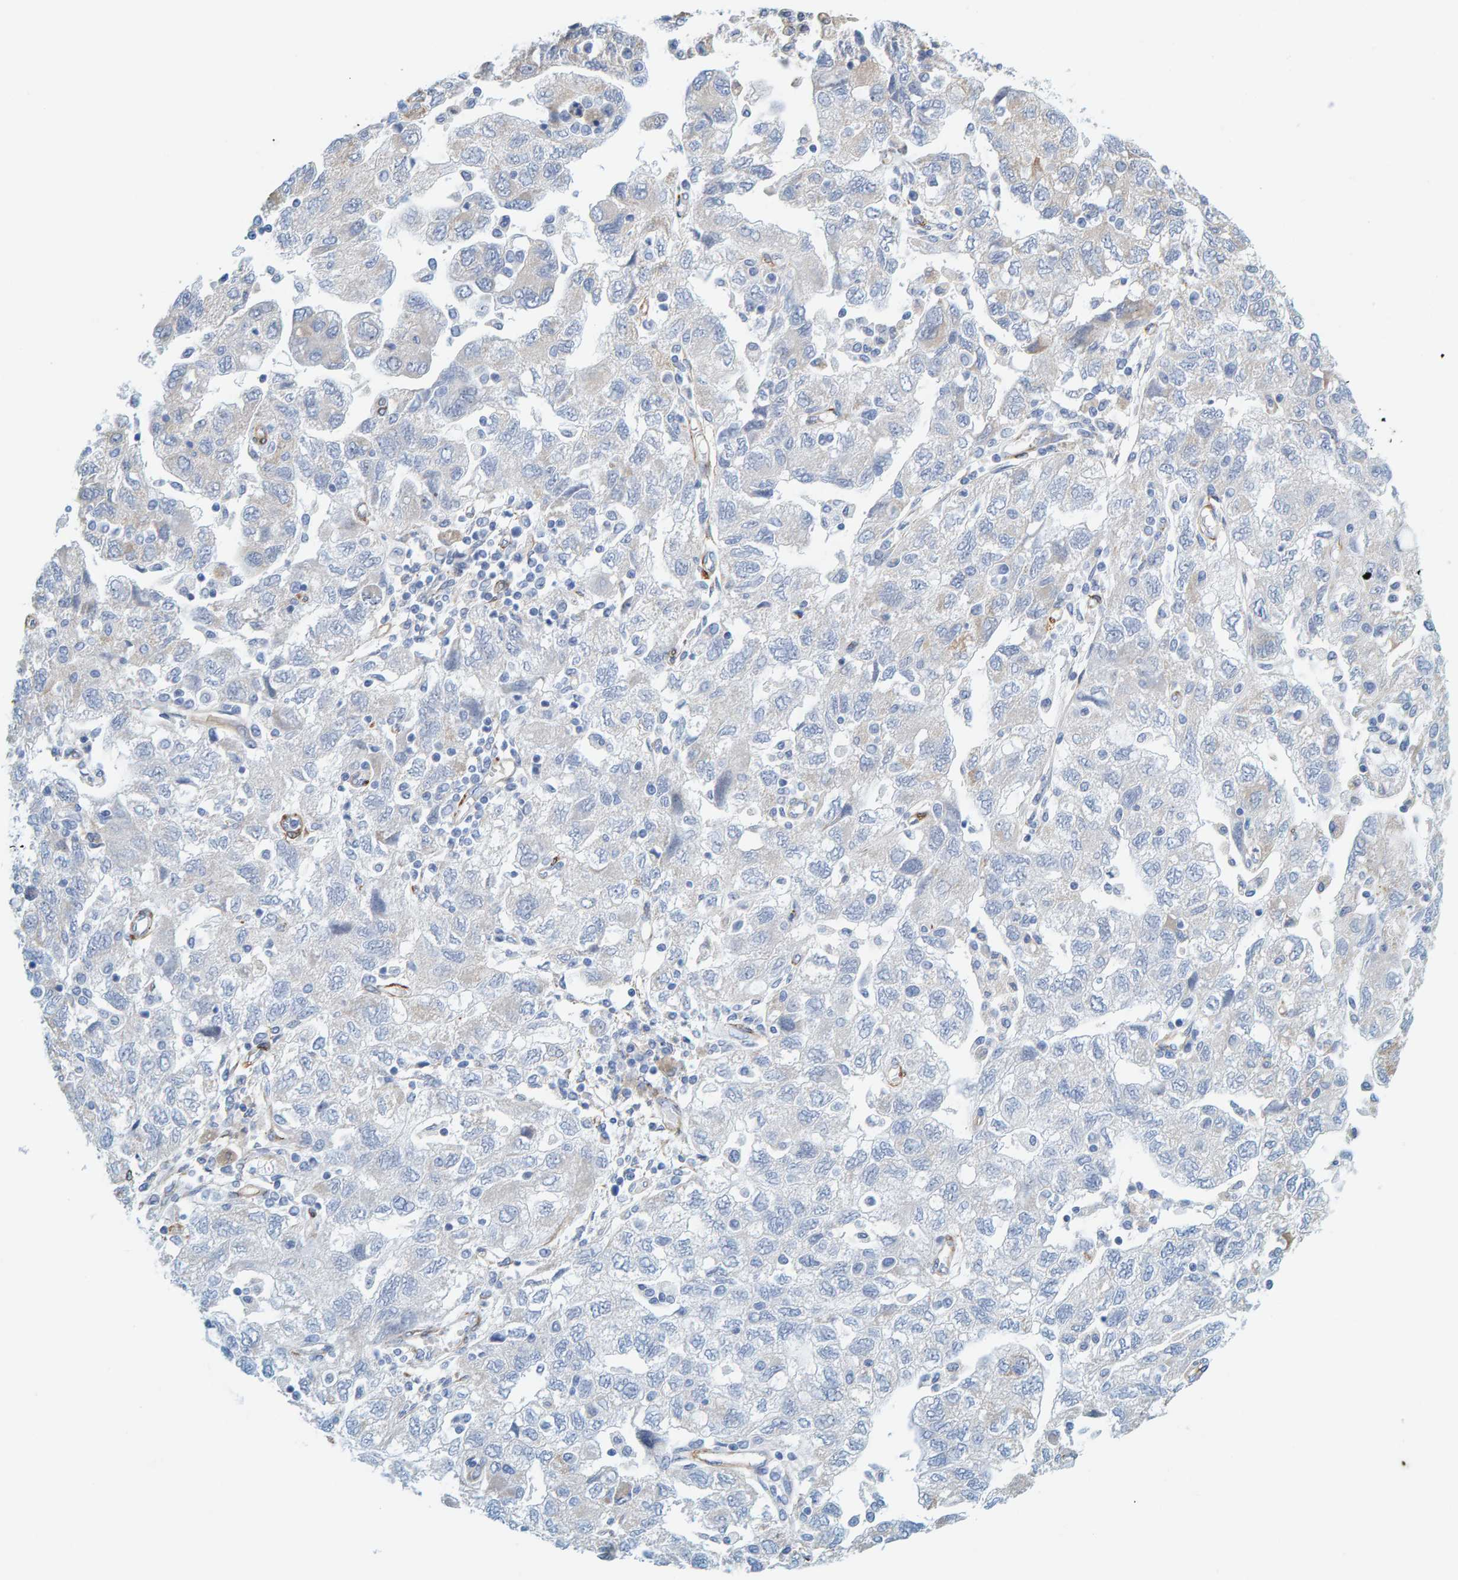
{"staining": {"intensity": "negative", "quantity": "none", "location": "none"}, "tissue": "ovarian cancer", "cell_type": "Tumor cells", "image_type": "cancer", "snomed": [{"axis": "morphology", "description": "Carcinoma, NOS"}, {"axis": "morphology", "description": "Cystadenocarcinoma, serous, NOS"}, {"axis": "topography", "description": "Ovary"}], "caption": "Protein analysis of carcinoma (ovarian) shows no significant expression in tumor cells.", "gene": "MAP1B", "patient": {"sex": "female", "age": 69}}